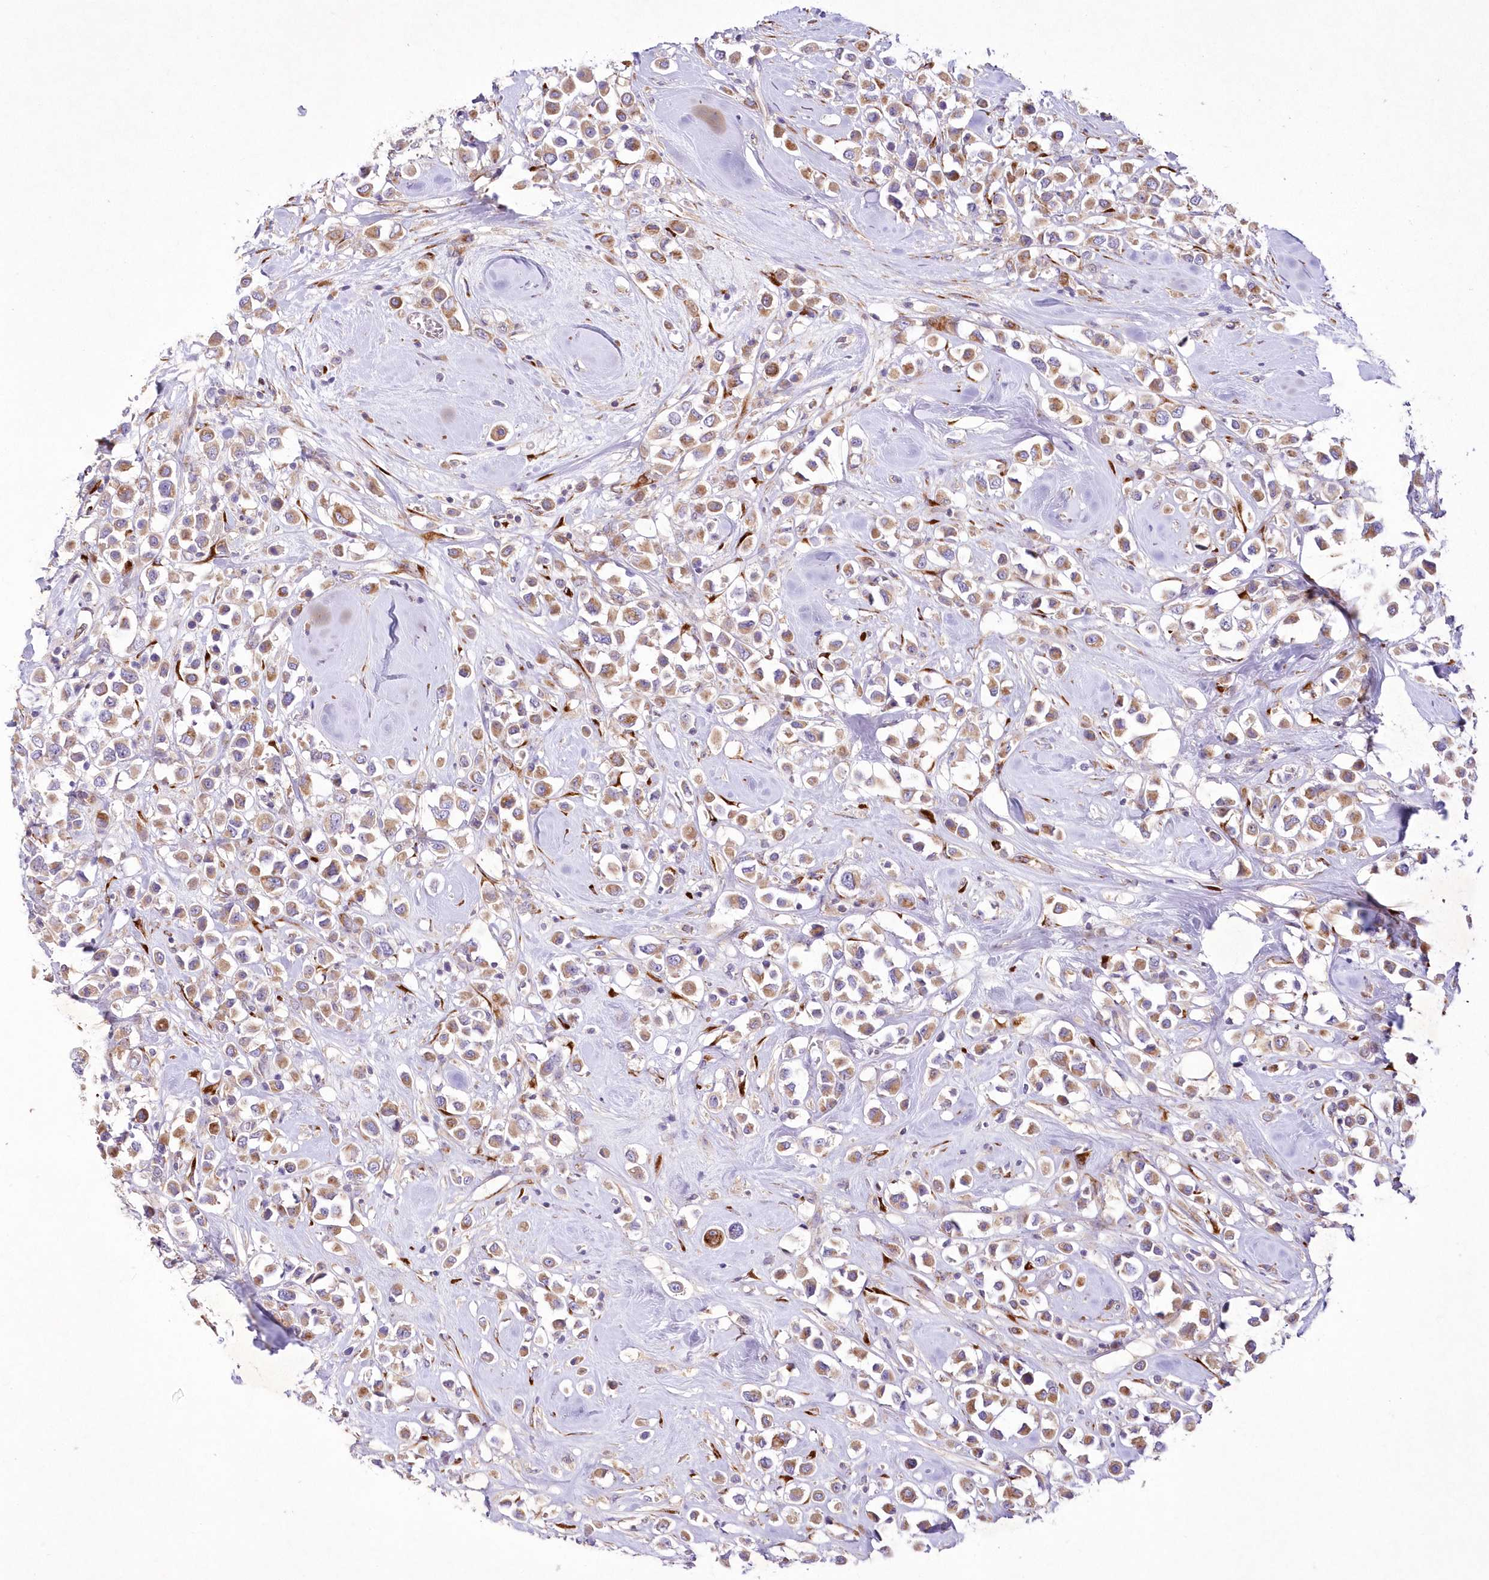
{"staining": {"intensity": "moderate", "quantity": ">75%", "location": "cytoplasmic/membranous"}, "tissue": "breast cancer", "cell_type": "Tumor cells", "image_type": "cancer", "snomed": [{"axis": "morphology", "description": "Duct carcinoma"}, {"axis": "topography", "description": "Breast"}], "caption": "Immunohistochemistry (DAB) staining of breast cancer shows moderate cytoplasmic/membranous protein positivity in approximately >75% of tumor cells.", "gene": "ARFGEF3", "patient": {"sex": "female", "age": 61}}